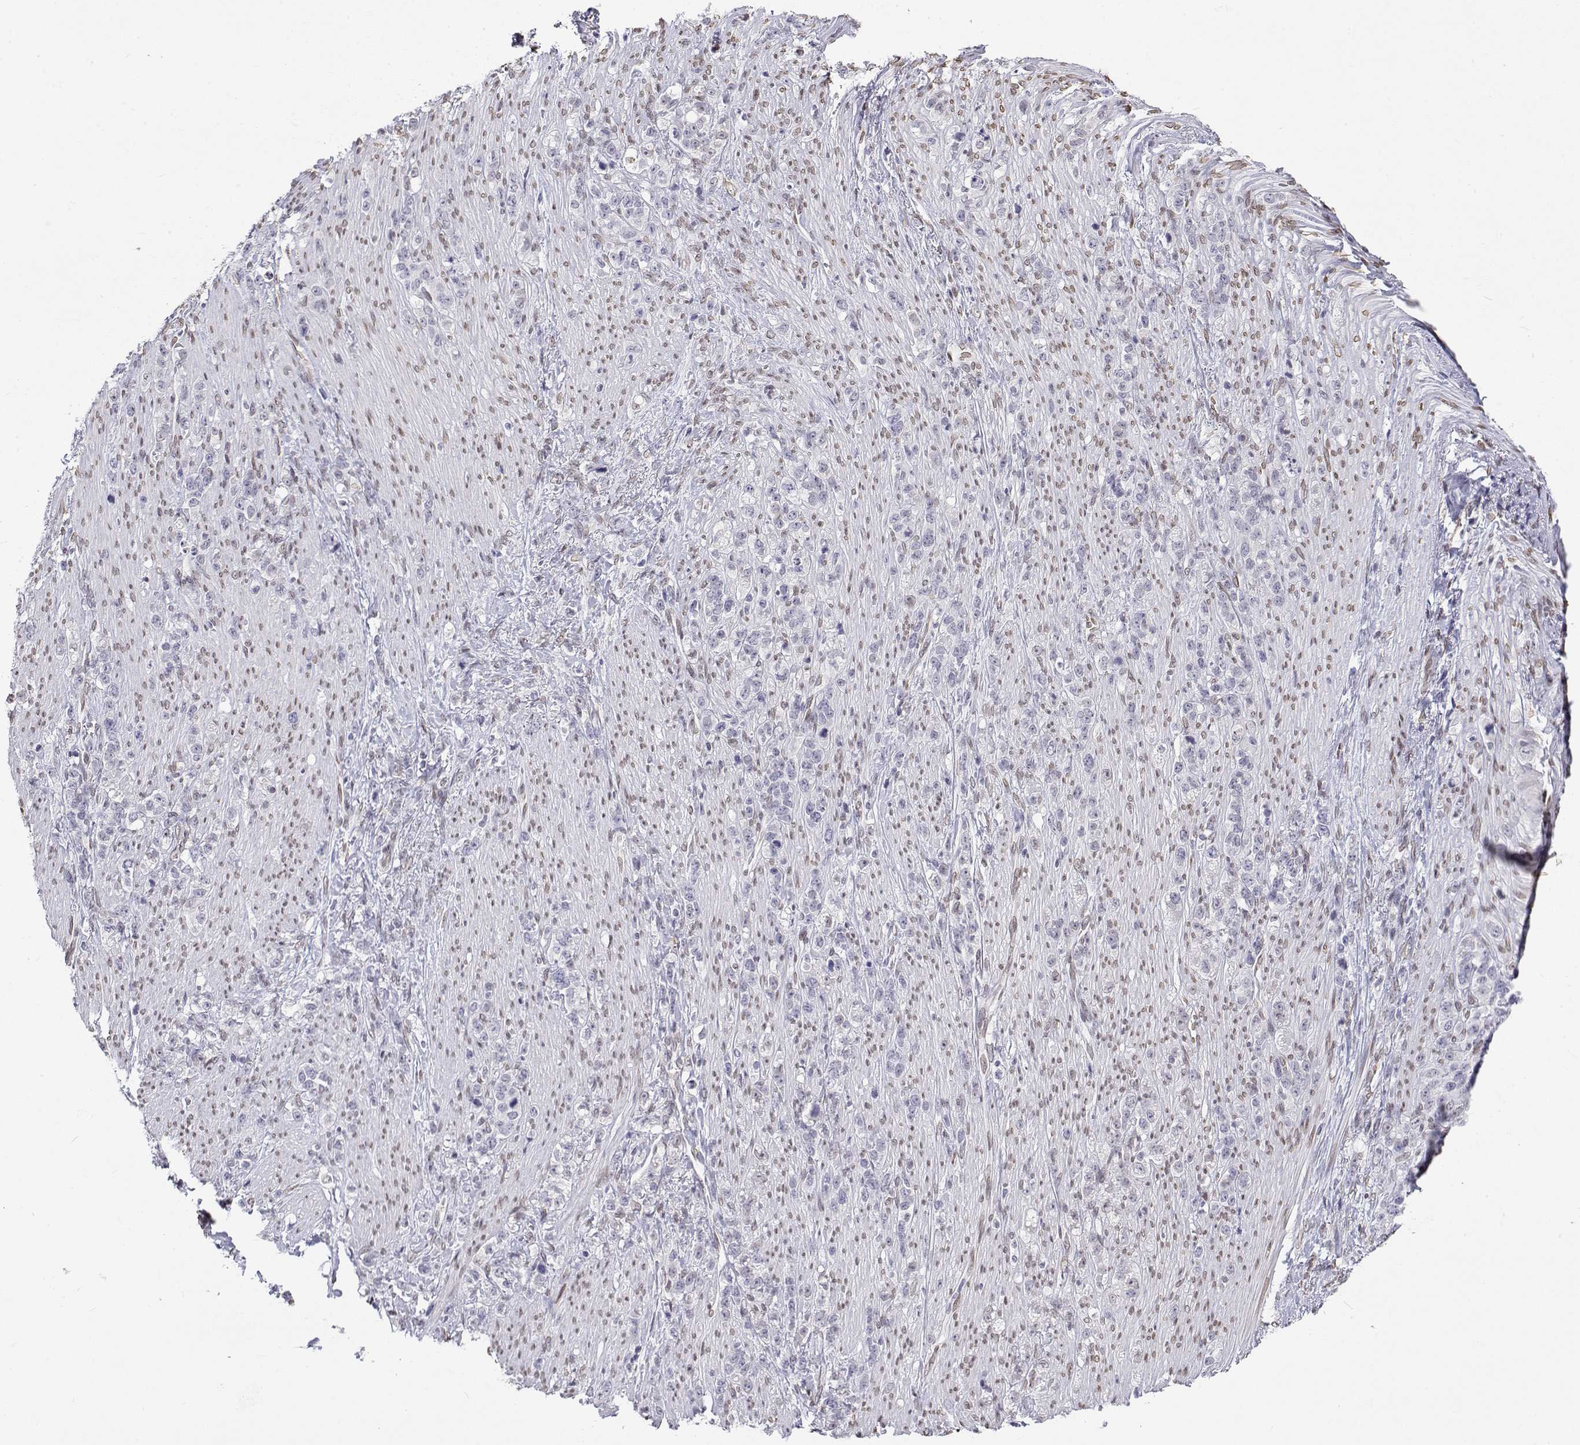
{"staining": {"intensity": "negative", "quantity": "none", "location": "none"}, "tissue": "stomach cancer", "cell_type": "Tumor cells", "image_type": "cancer", "snomed": [{"axis": "morphology", "description": "Adenocarcinoma, NOS"}, {"axis": "topography", "description": "Stomach, lower"}], "caption": "A high-resolution photomicrograph shows immunohistochemistry staining of stomach cancer (adenocarcinoma), which displays no significant positivity in tumor cells.", "gene": "ZNF532", "patient": {"sex": "male", "age": 88}}